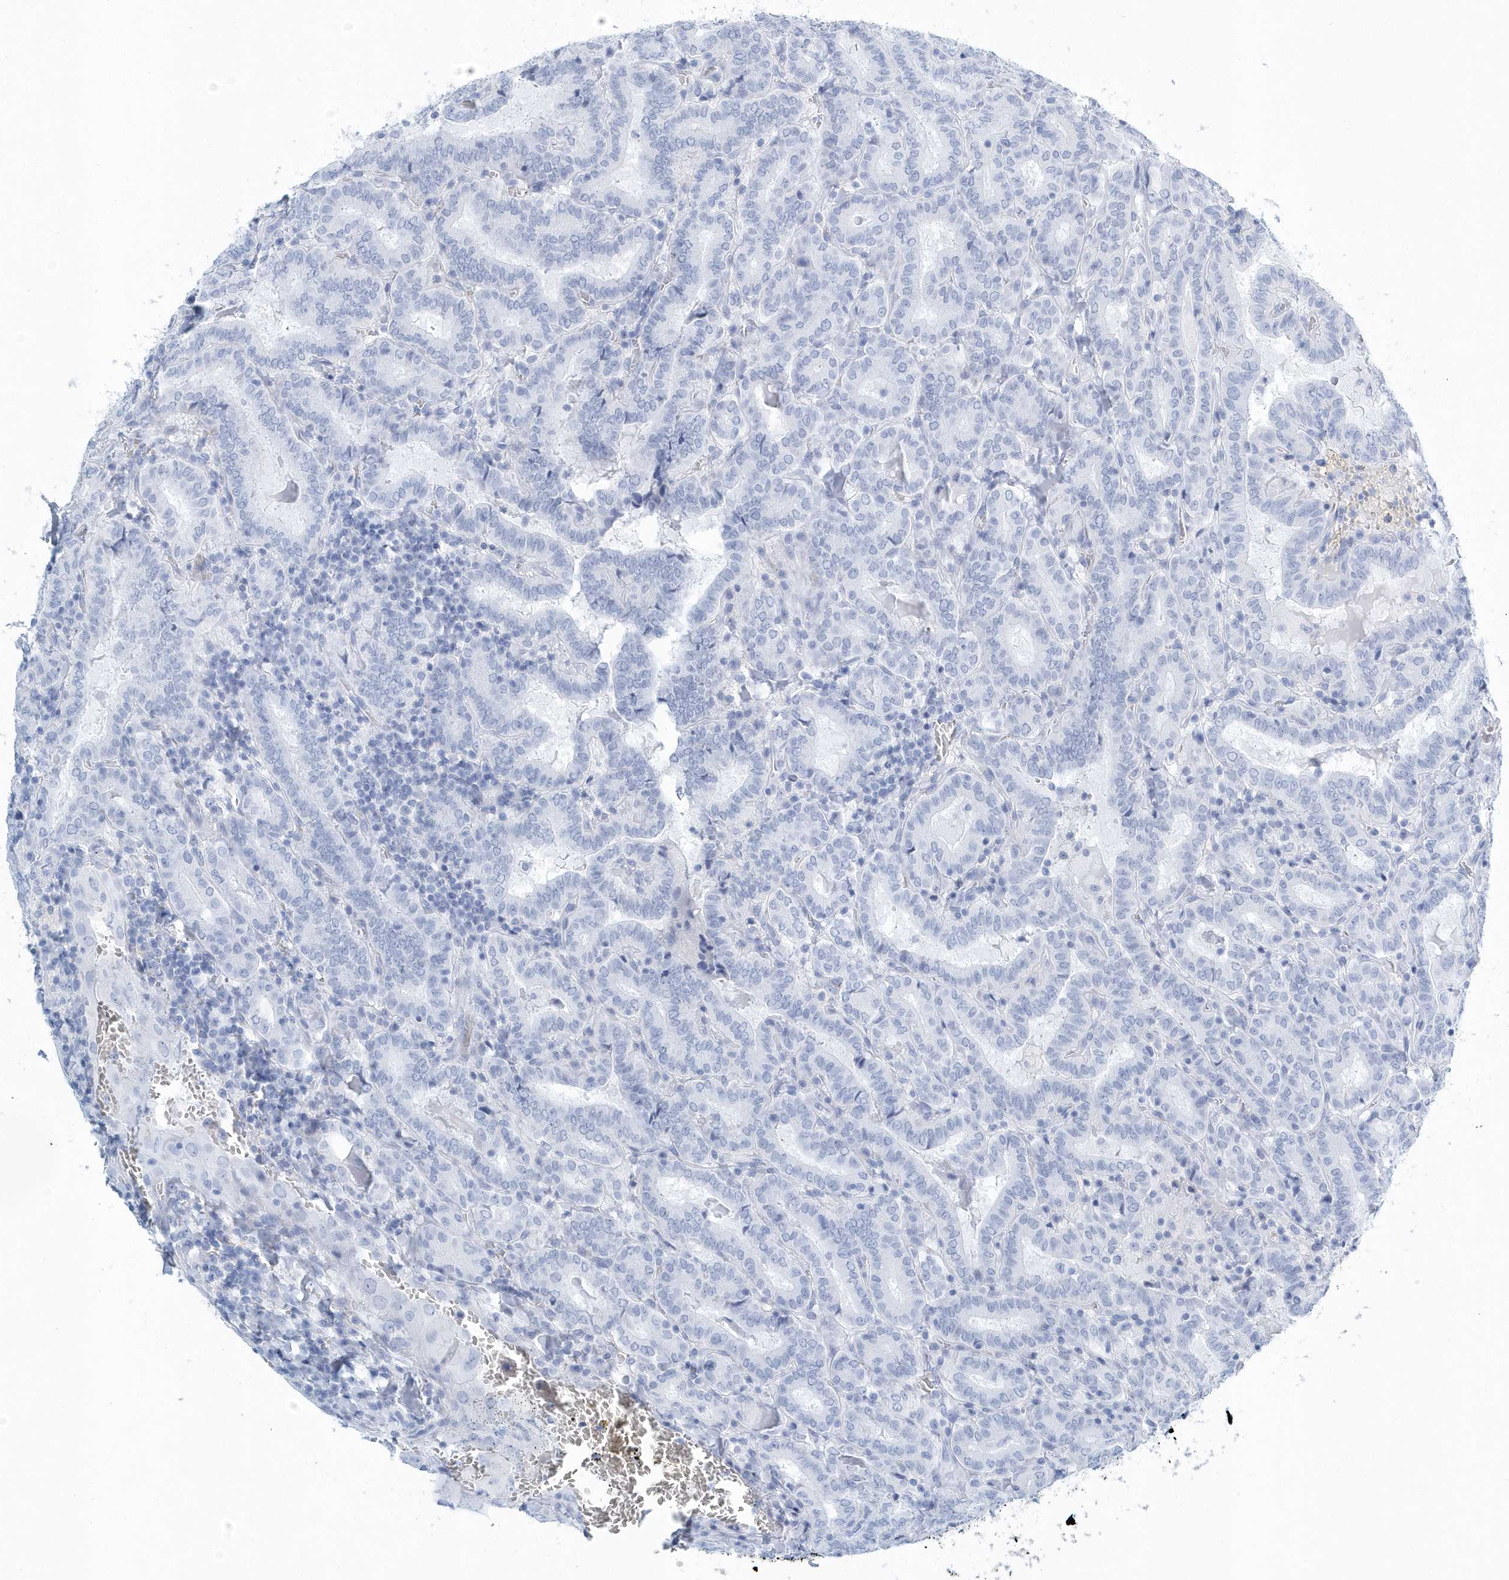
{"staining": {"intensity": "negative", "quantity": "none", "location": "none"}, "tissue": "thyroid cancer", "cell_type": "Tumor cells", "image_type": "cancer", "snomed": [{"axis": "morphology", "description": "Papillary adenocarcinoma, NOS"}, {"axis": "topography", "description": "Thyroid gland"}], "caption": "Papillary adenocarcinoma (thyroid) was stained to show a protein in brown. There is no significant expression in tumor cells. The staining is performed using DAB (3,3'-diaminobenzidine) brown chromogen with nuclei counter-stained in using hematoxylin.", "gene": "PTPRO", "patient": {"sex": "female", "age": 72}}